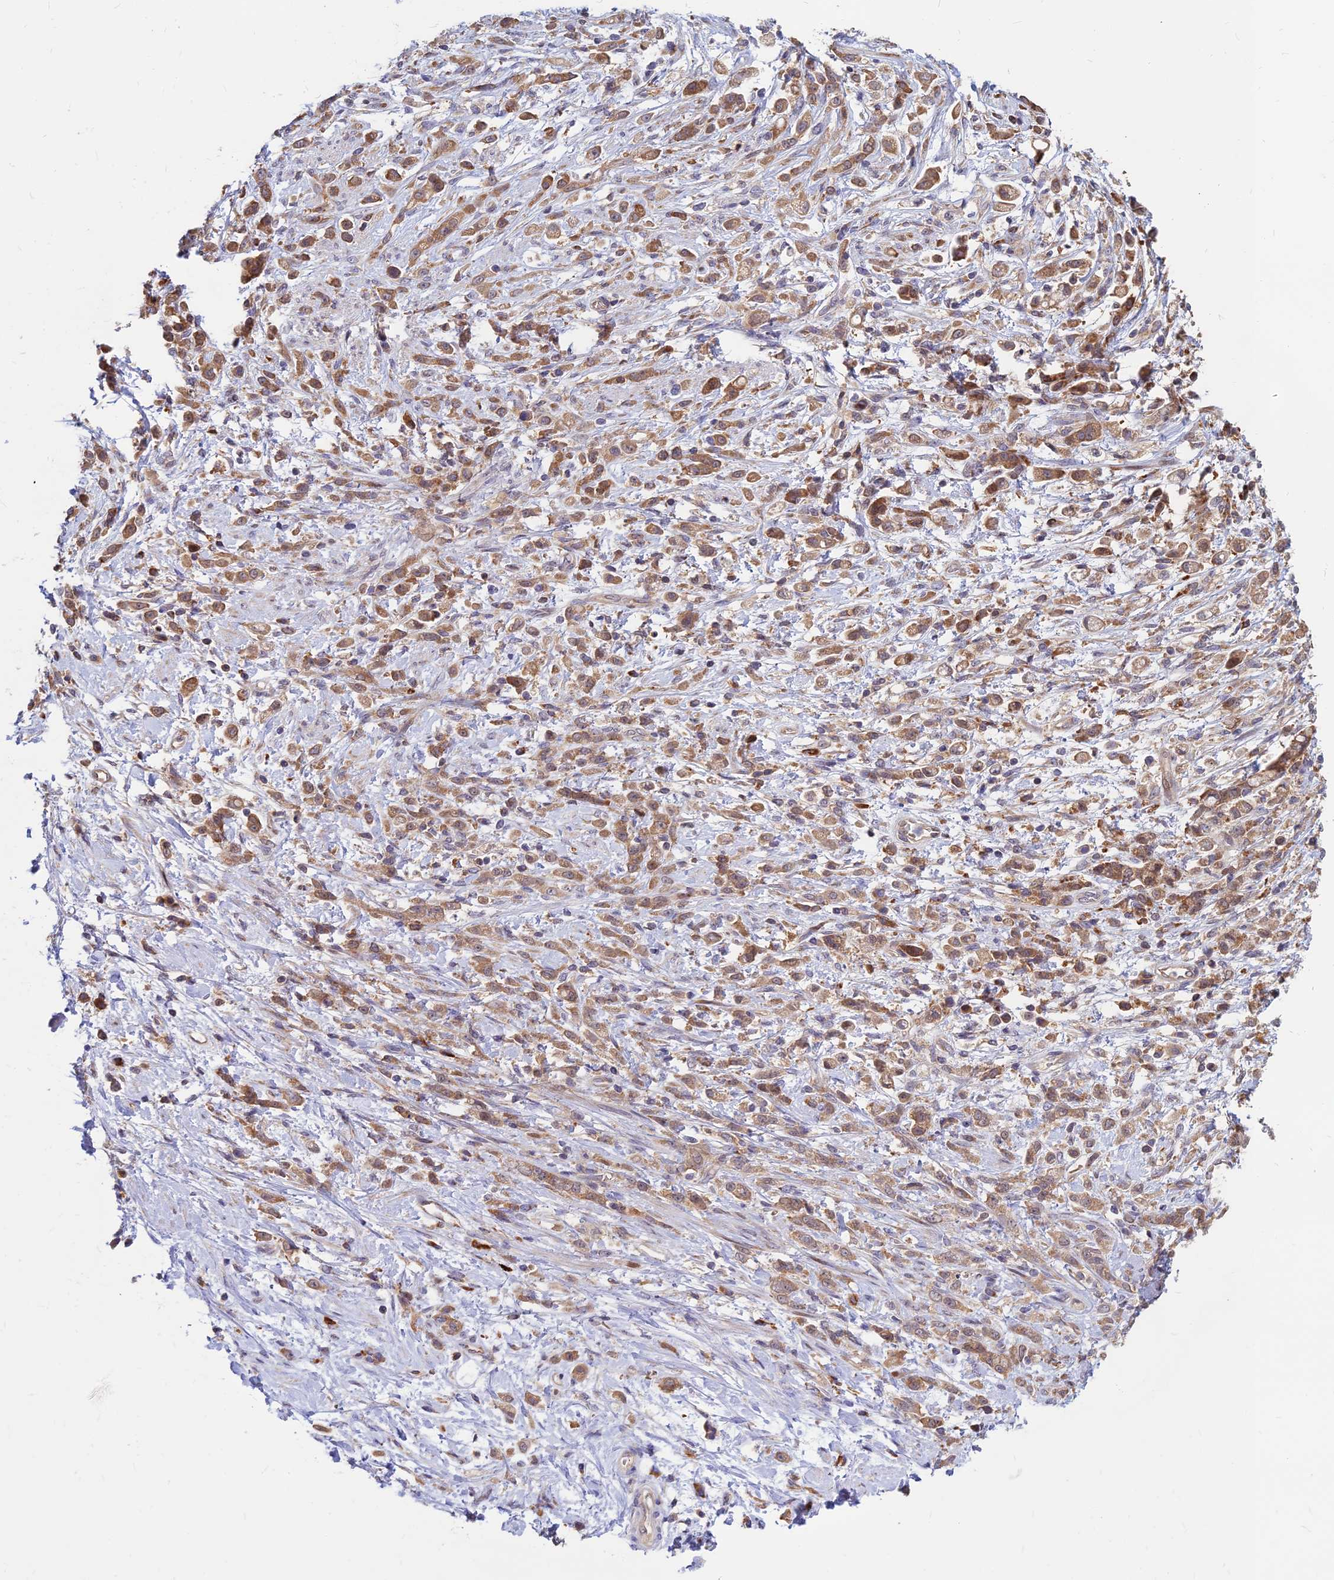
{"staining": {"intensity": "moderate", "quantity": ">75%", "location": "cytoplasmic/membranous"}, "tissue": "stomach cancer", "cell_type": "Tumor cells", "image_type": "cancer", "snomed": [{"axis": "morphology", "description": "Adenocarcinoma, NOS"}, {"axis": "topography", "description": "Stomach"}], "caption": "Protein staining reveals moderate cytoplasmic/membranous positivity in approximately >75% of tumor cells in stomach adenocarcinoma.", "gene": "CCT6B", "patient": {"sex": "female", "age": 60}}